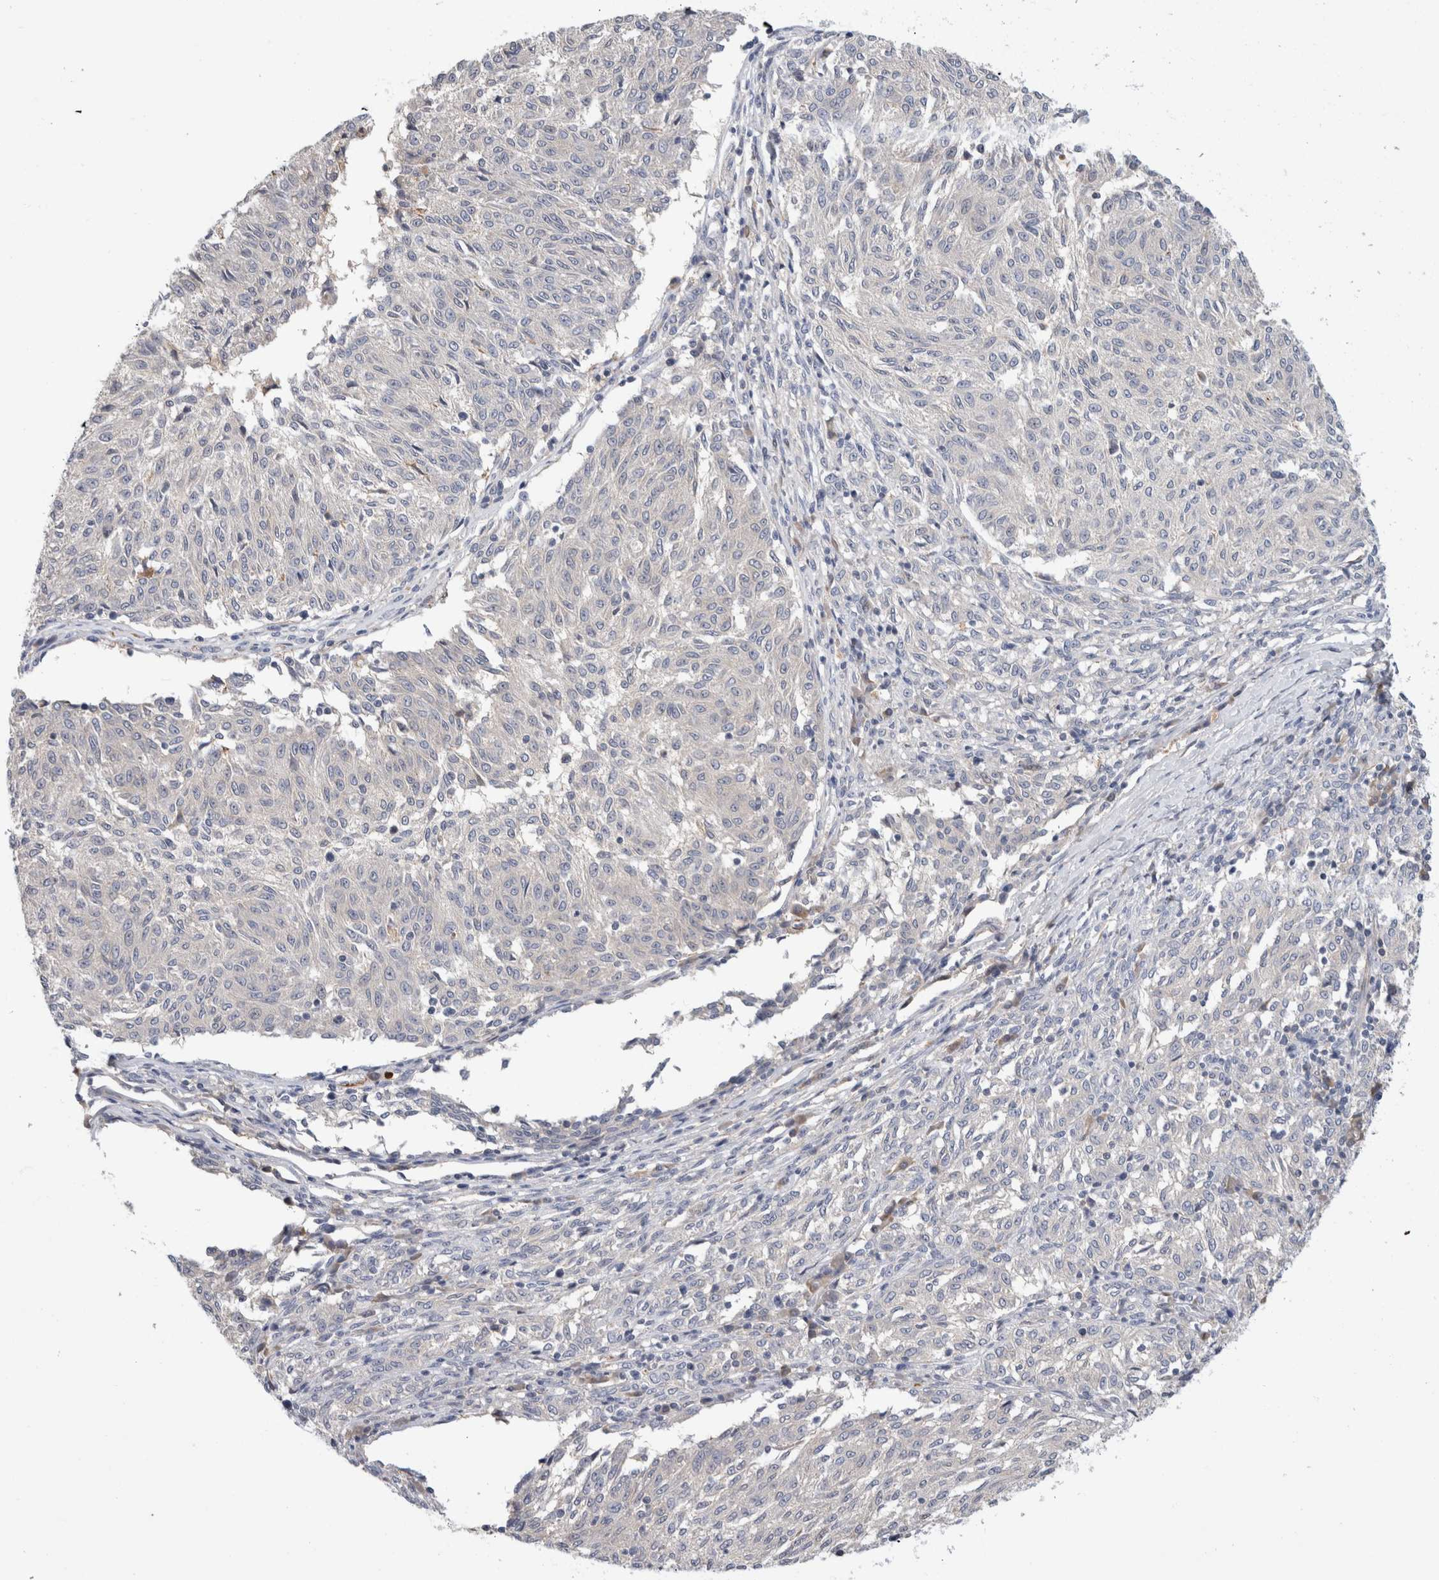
{"staining": {"intensity": "negative", "quantity": "none", "location": "none"}, "tissue": "melanoma", "cell_type": "Tumor cells", "image_type": "cancer", "snomed": [{"axis": "morphology", "description": "Malignant melanoma, NOS"}, {"axis": "topography", "description": "Skin"}], "caption": "Tumor cells are negative for protein expression in human malignant melanoma. The staining was performed using DAB to visualize the protein expression in brown, while the nuclei were stained in blue with hematoxylin (Magnification: 20x).", "gene": "PGM1", "patient": {"sex": "female", "age": 72}}